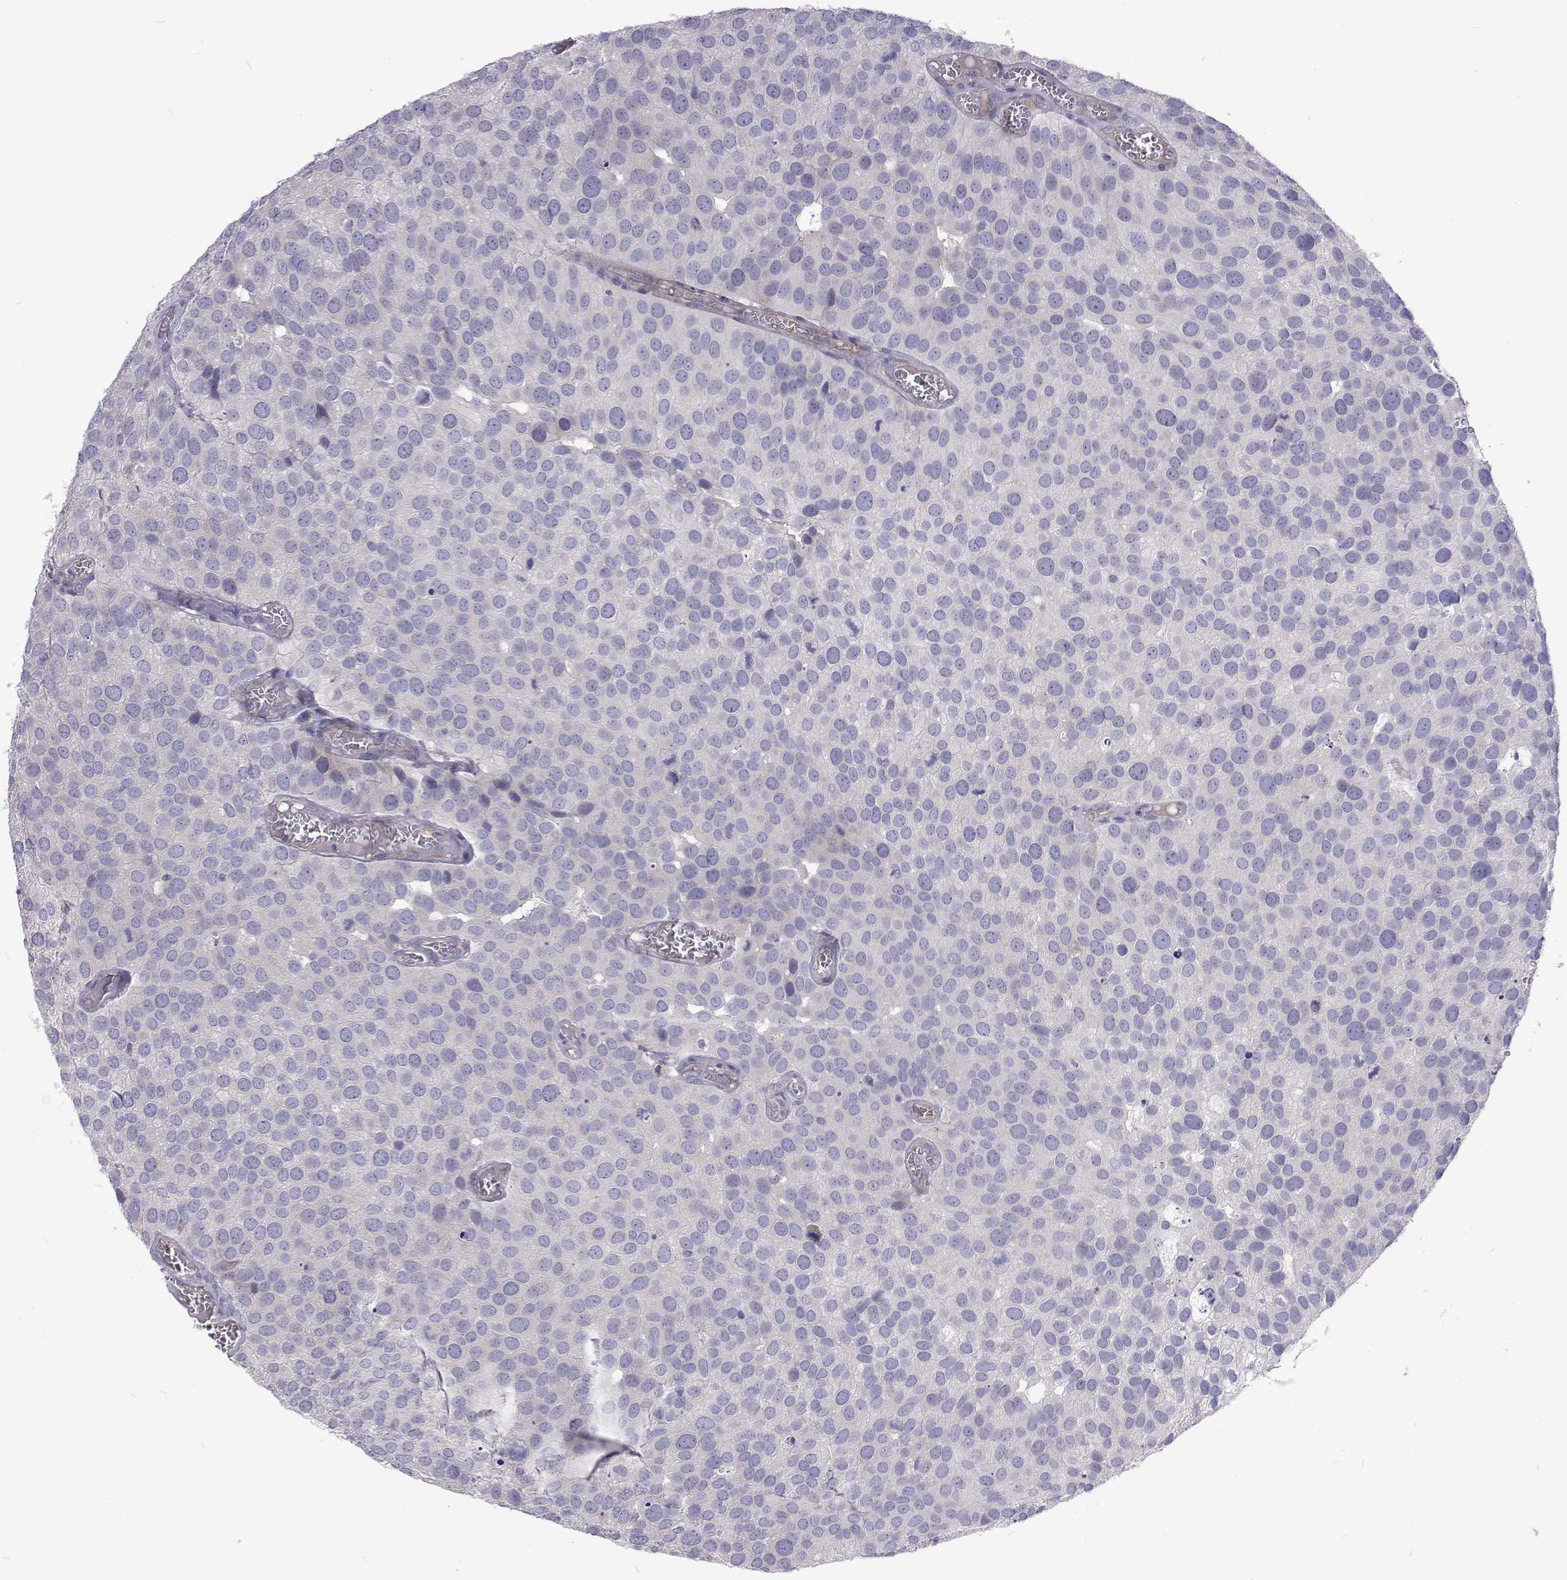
{"staining": {"intensity": "negative", "quantity": "none", "location": "none"}, "tissue": "urothelial cancer", "cell_type": "Tumor cells", "image_type": "cancer", "snomed": [{"axis": "morphology", "description": "Urothelial carcinoma, Low grade"}, {"axis": "topography", "description": "Urinary bladder"}], "caption": "Immunohistochemistry (IHC) micrograph of neoplastic tissue: human low-grade urothelial carcinoma stained with DAB (3,3'-diaminobenzidine) demonstrates no significant protein staining in tumor cells. (DAB immunohistochemistry visualized using brightfield microscopy, high magnification).", "gene": "NPR3", "patient": {"sex": "female", "age": 69}}